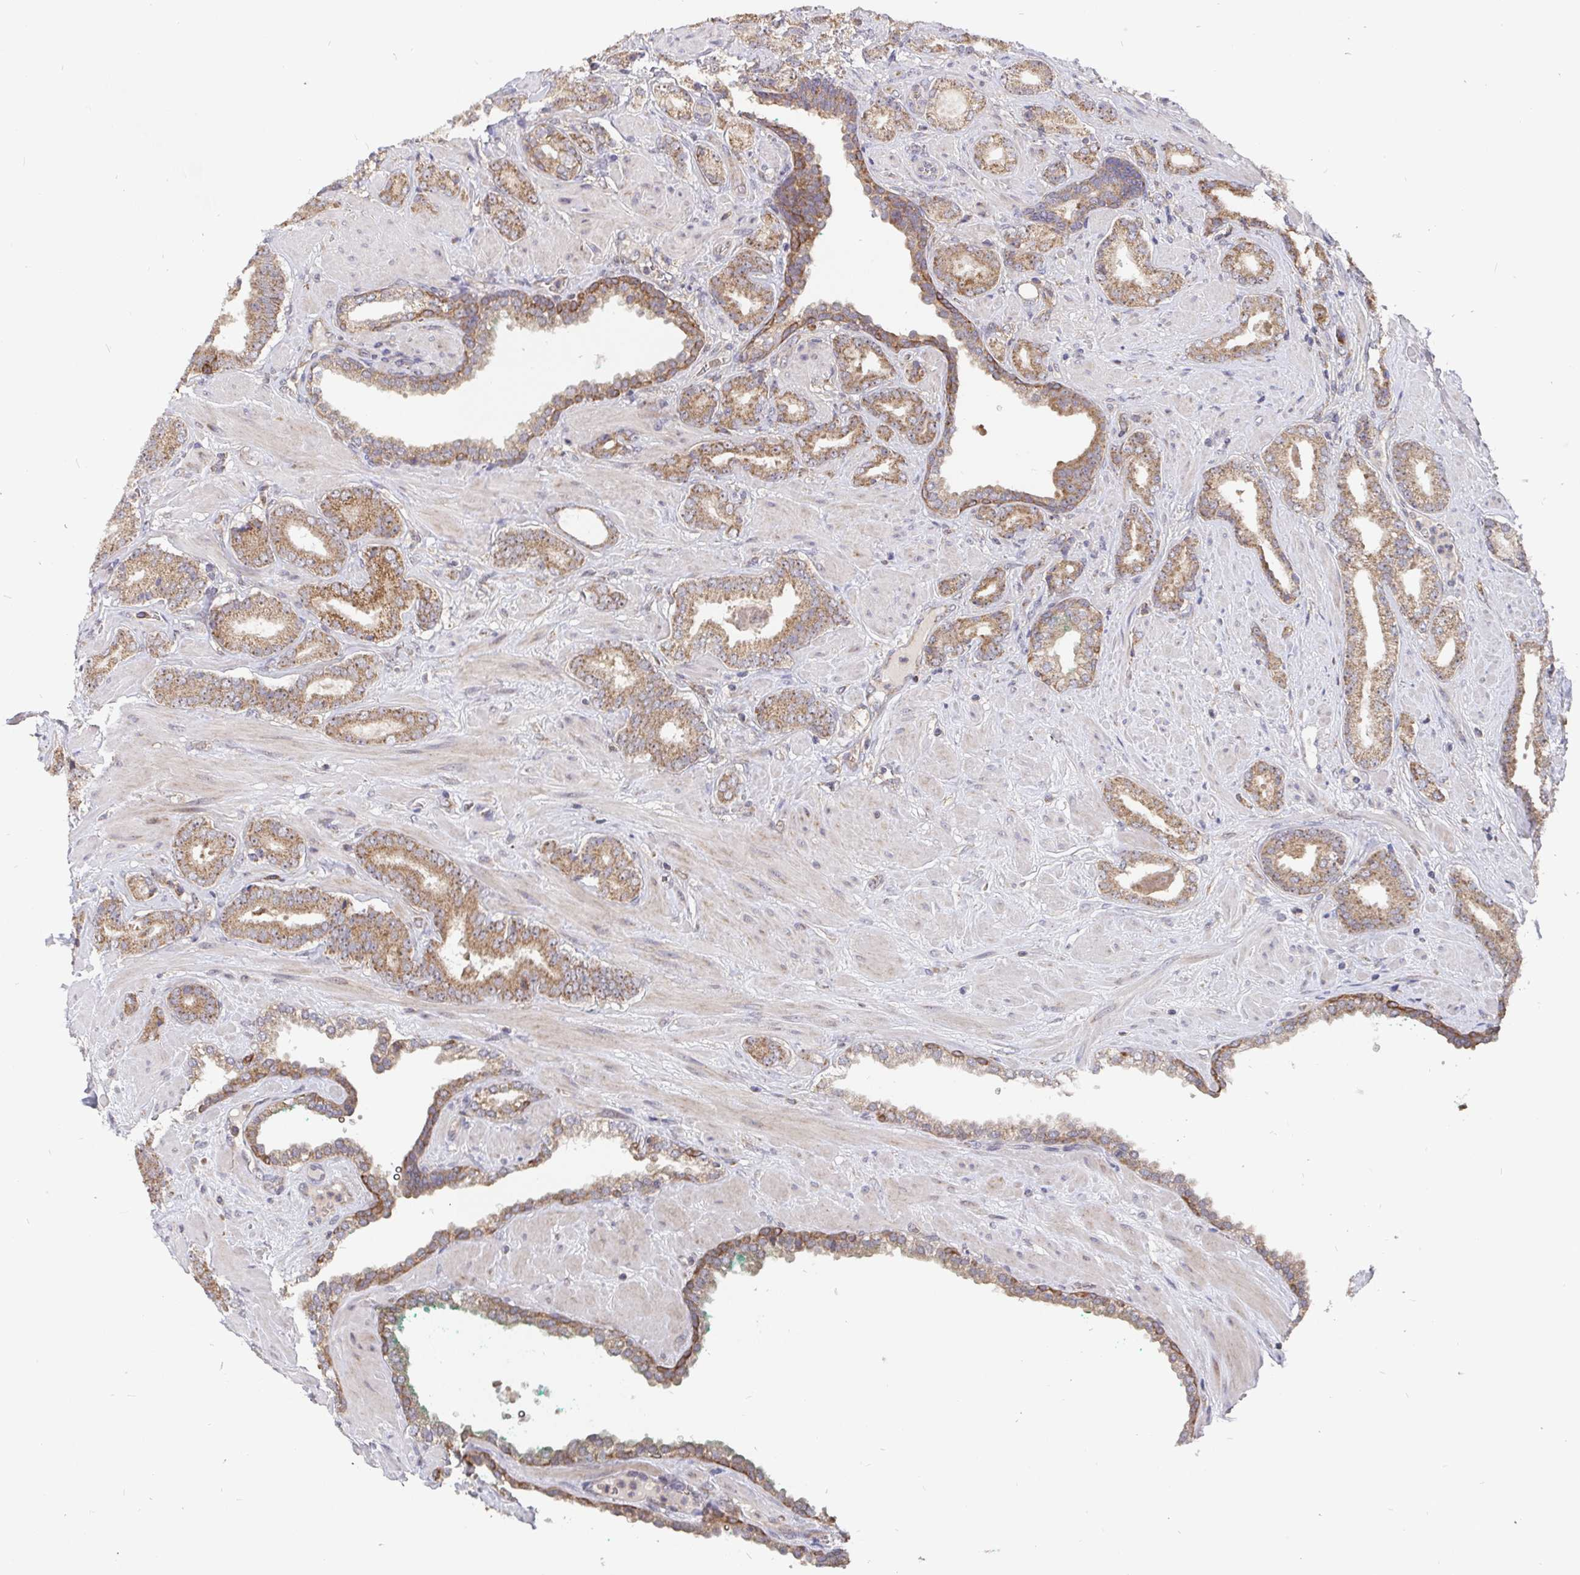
{"staining": {"intensity": "moderate", "quantity": ">75%", "location": "cytoplasmic/membranous"}, "tissue": "prostate cancer", "cell_type": "Tumor cells", "image_type": "cancer", "snomed": [{"axis": "morphology", "description": "Adenocarcinoma, High grade"}, {"axis": "topography", "description": "Prostate"}], "caption": "Immunohistochemistry image of human prostate cancer (high-grade adenocarcinoma) stained for a protein (brown), which exhibits medium levels of moderate cytoplasmic/membranous expression in approximately >75% of tumor cells.", "gene": "PDF", "patient": {"sex": "male", "age": 56}}